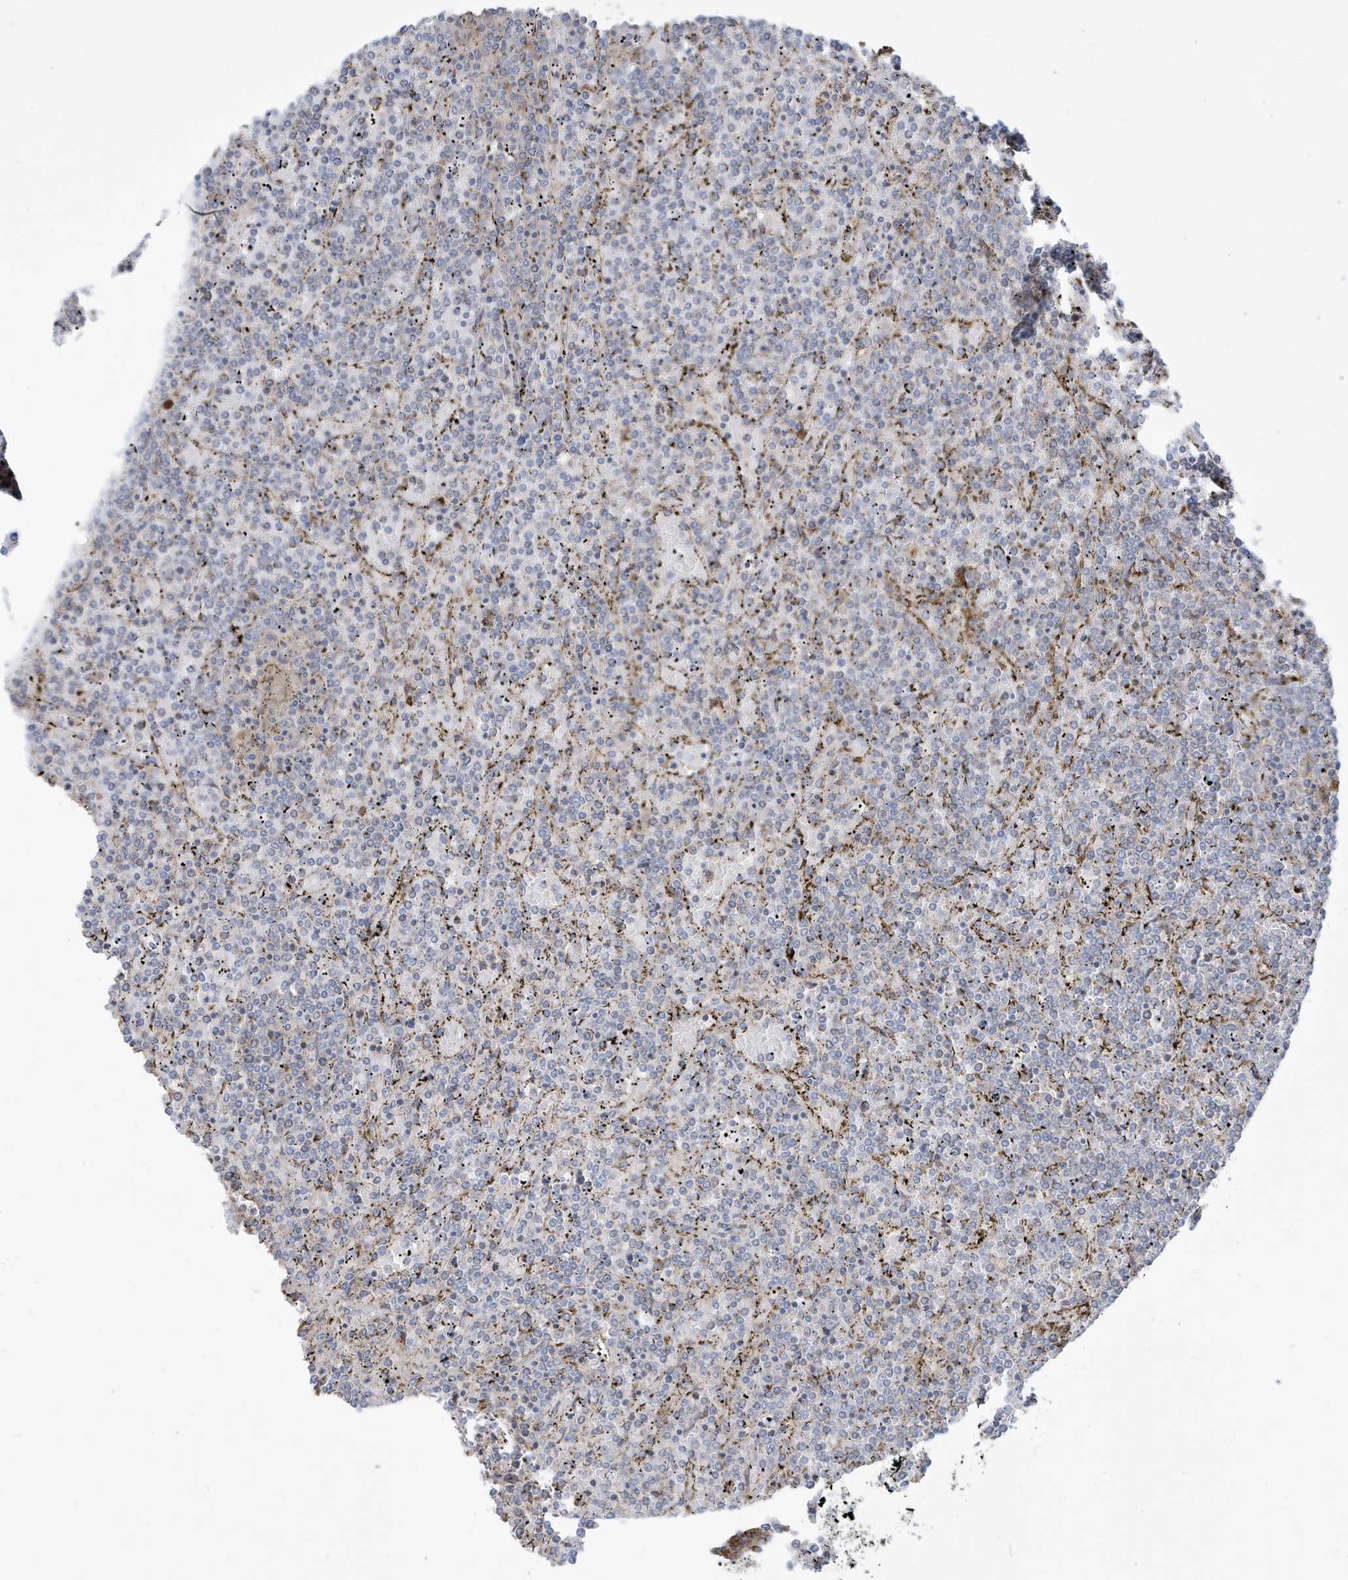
{"staining": {"intensity": "negative", "quantity": "none", "location": "none"}, "tissue": "lymphoma", "cell_type": "Tumor cells", "image_type": "cancer", "snomed": [{"axis": "morphology", "description": "Malignant lymphoma, non-Hodgkin's type, Low grade"}, {"axis": "topography", "description": "Spleen"}], "caption": "DAB (3,3'-diaminobenzidine) immunohistochemical staining of human low-grade malignant lymphoma, non-Hodgkin's type displays no significant positivity in tumor cells. Nuclei are stained in blue.", "gene": "IFT57", "patient": {"sex": "female", "age": 19}}